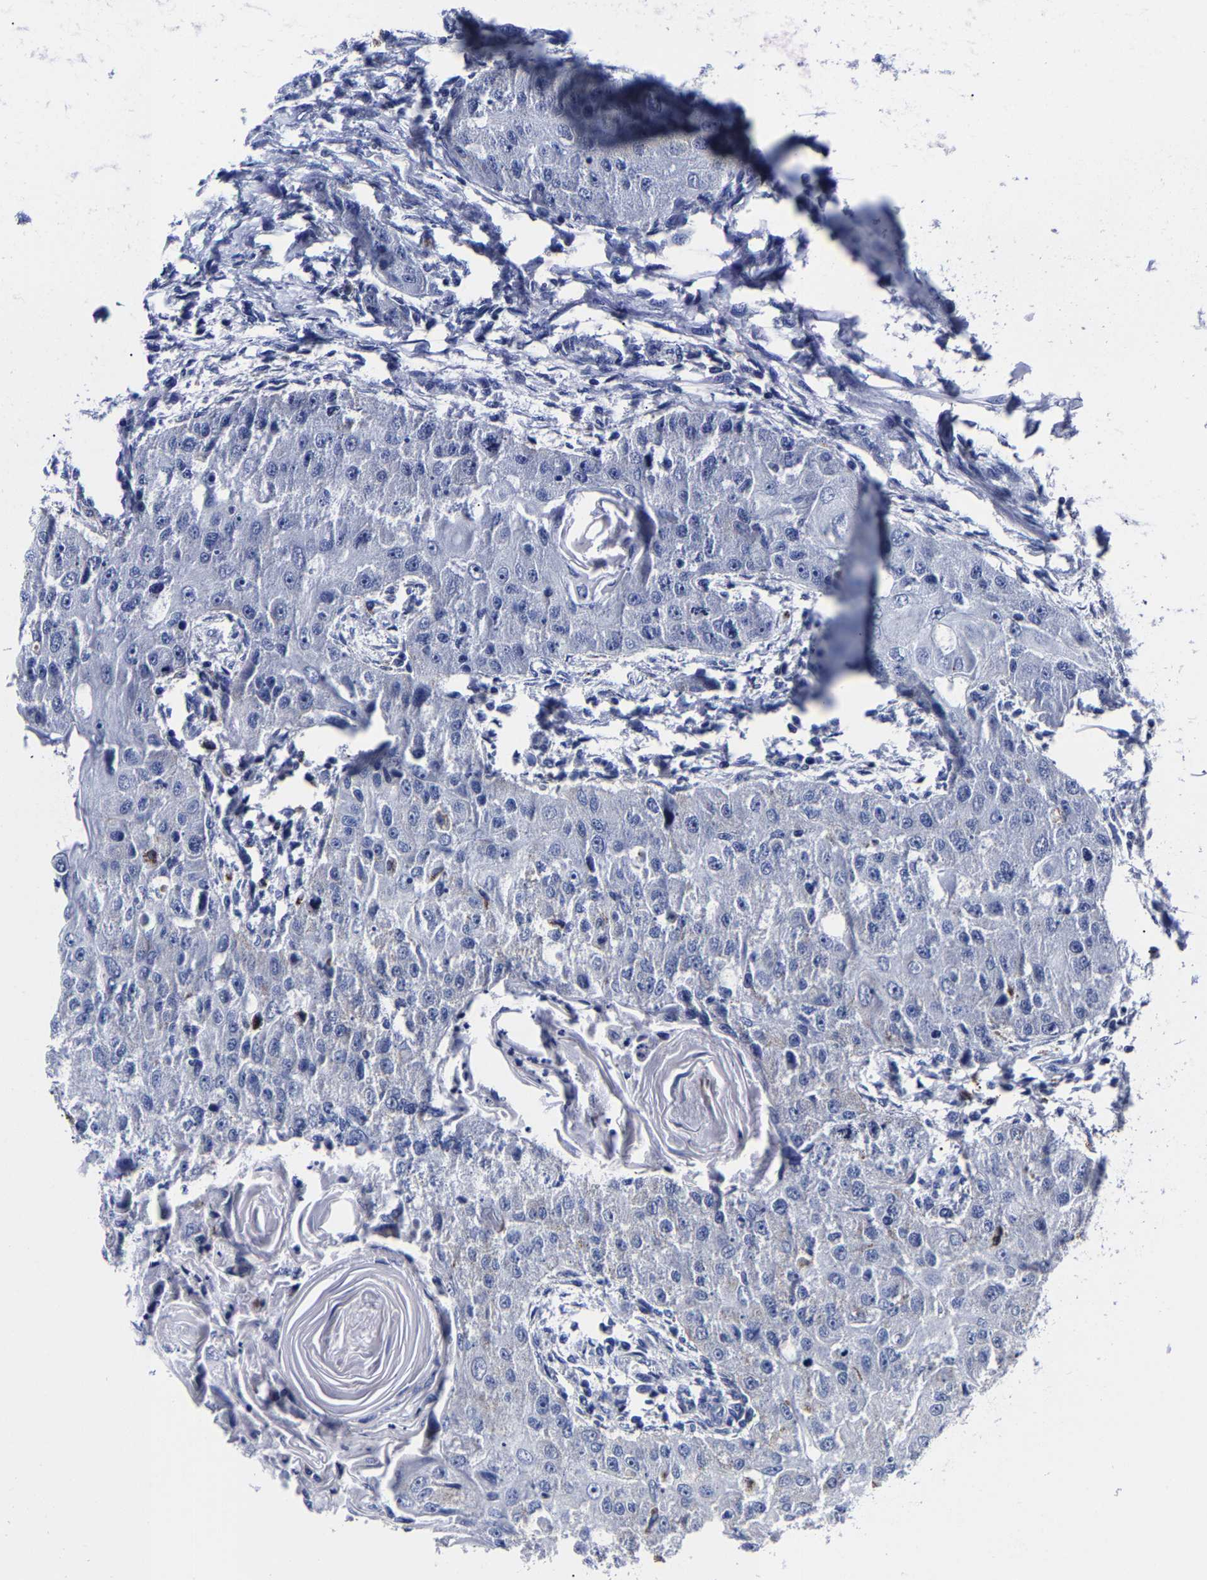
{"staining": {"intensity": "negative", "quantity": "none", "location": "none"}, "tissue": "head and neck cancer", "cell_type": "Tumor cells", "image_type": "cancer", "snomed": [{"axis": "morphology", "description": "Normal tissue, NOS"}, {"axis": "morphology", "description": "Squamous cell carcinoma, NOS"}, {"axis": "topography", "description": "Skeletal muscle"}, {"axis": "topography", "description": "Head-Neck"}], "caption": "Tumor cells are negative for brown protein staining in head and neck squamous cell carcinoma.", "gene": "CPA2", "patient": {"sex": "male", "age": 51}}